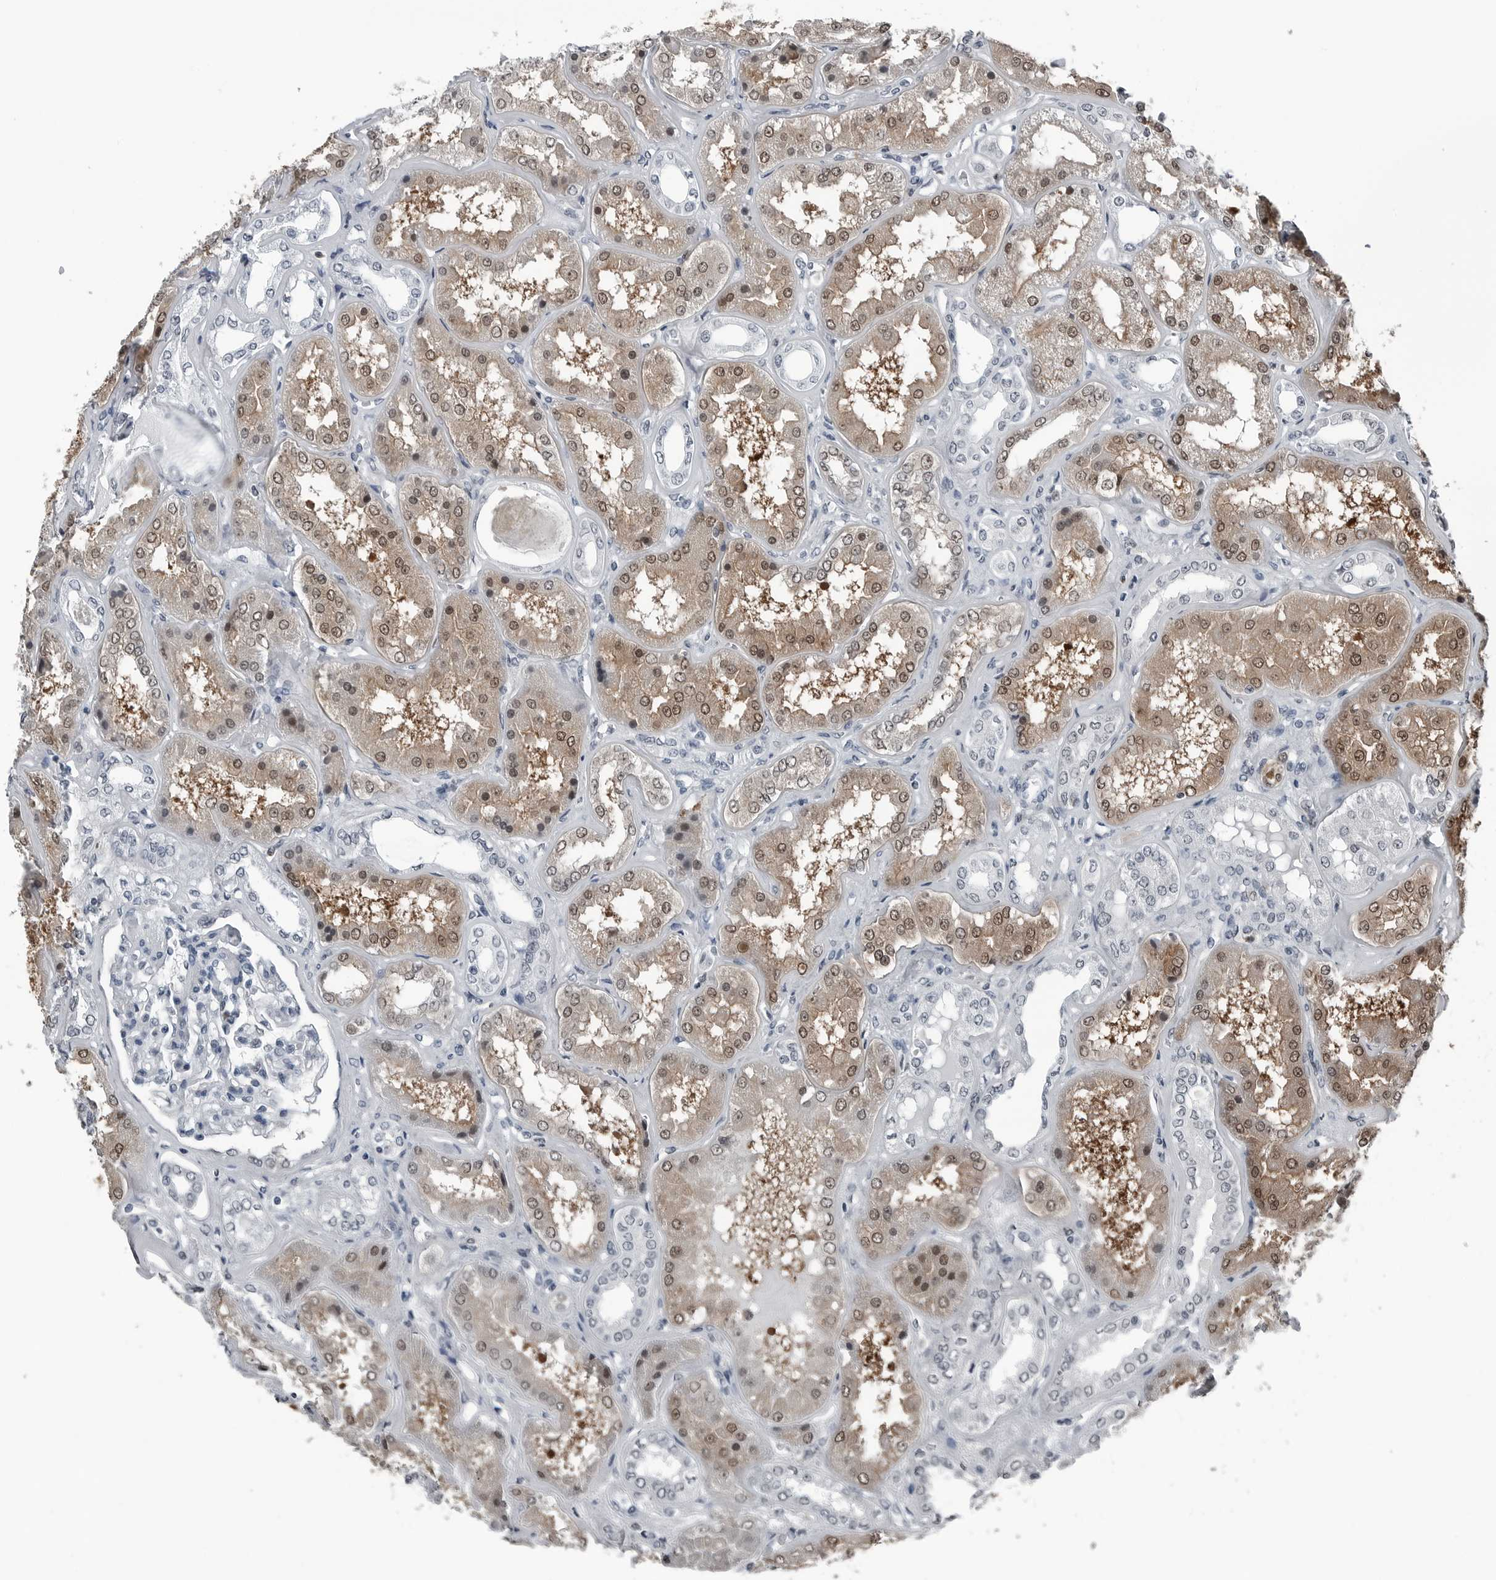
{"staining": {"intensity": "negative", "quantity": "none", "location": "none"}, "tissue": "kidney", "cell_type": "Cells in glomeruli", "image_type": "normal", "snomed": [{"axis": "morphology", "description": "Normal tissue, NOS"}, {"axis": "topography", "description": "Kidney"}], "caption": "An immunohistochemistry histopathology image of unremarkable kidney is shown. There is no staining in cells in glomeruli of kidney. (DAB (3,3'-diaminobenzidine) IHC visualized using brightfield microscopy, high magnification).", "gene": "AKR1A1", "patient": {"sex": "female", "age": 56}}